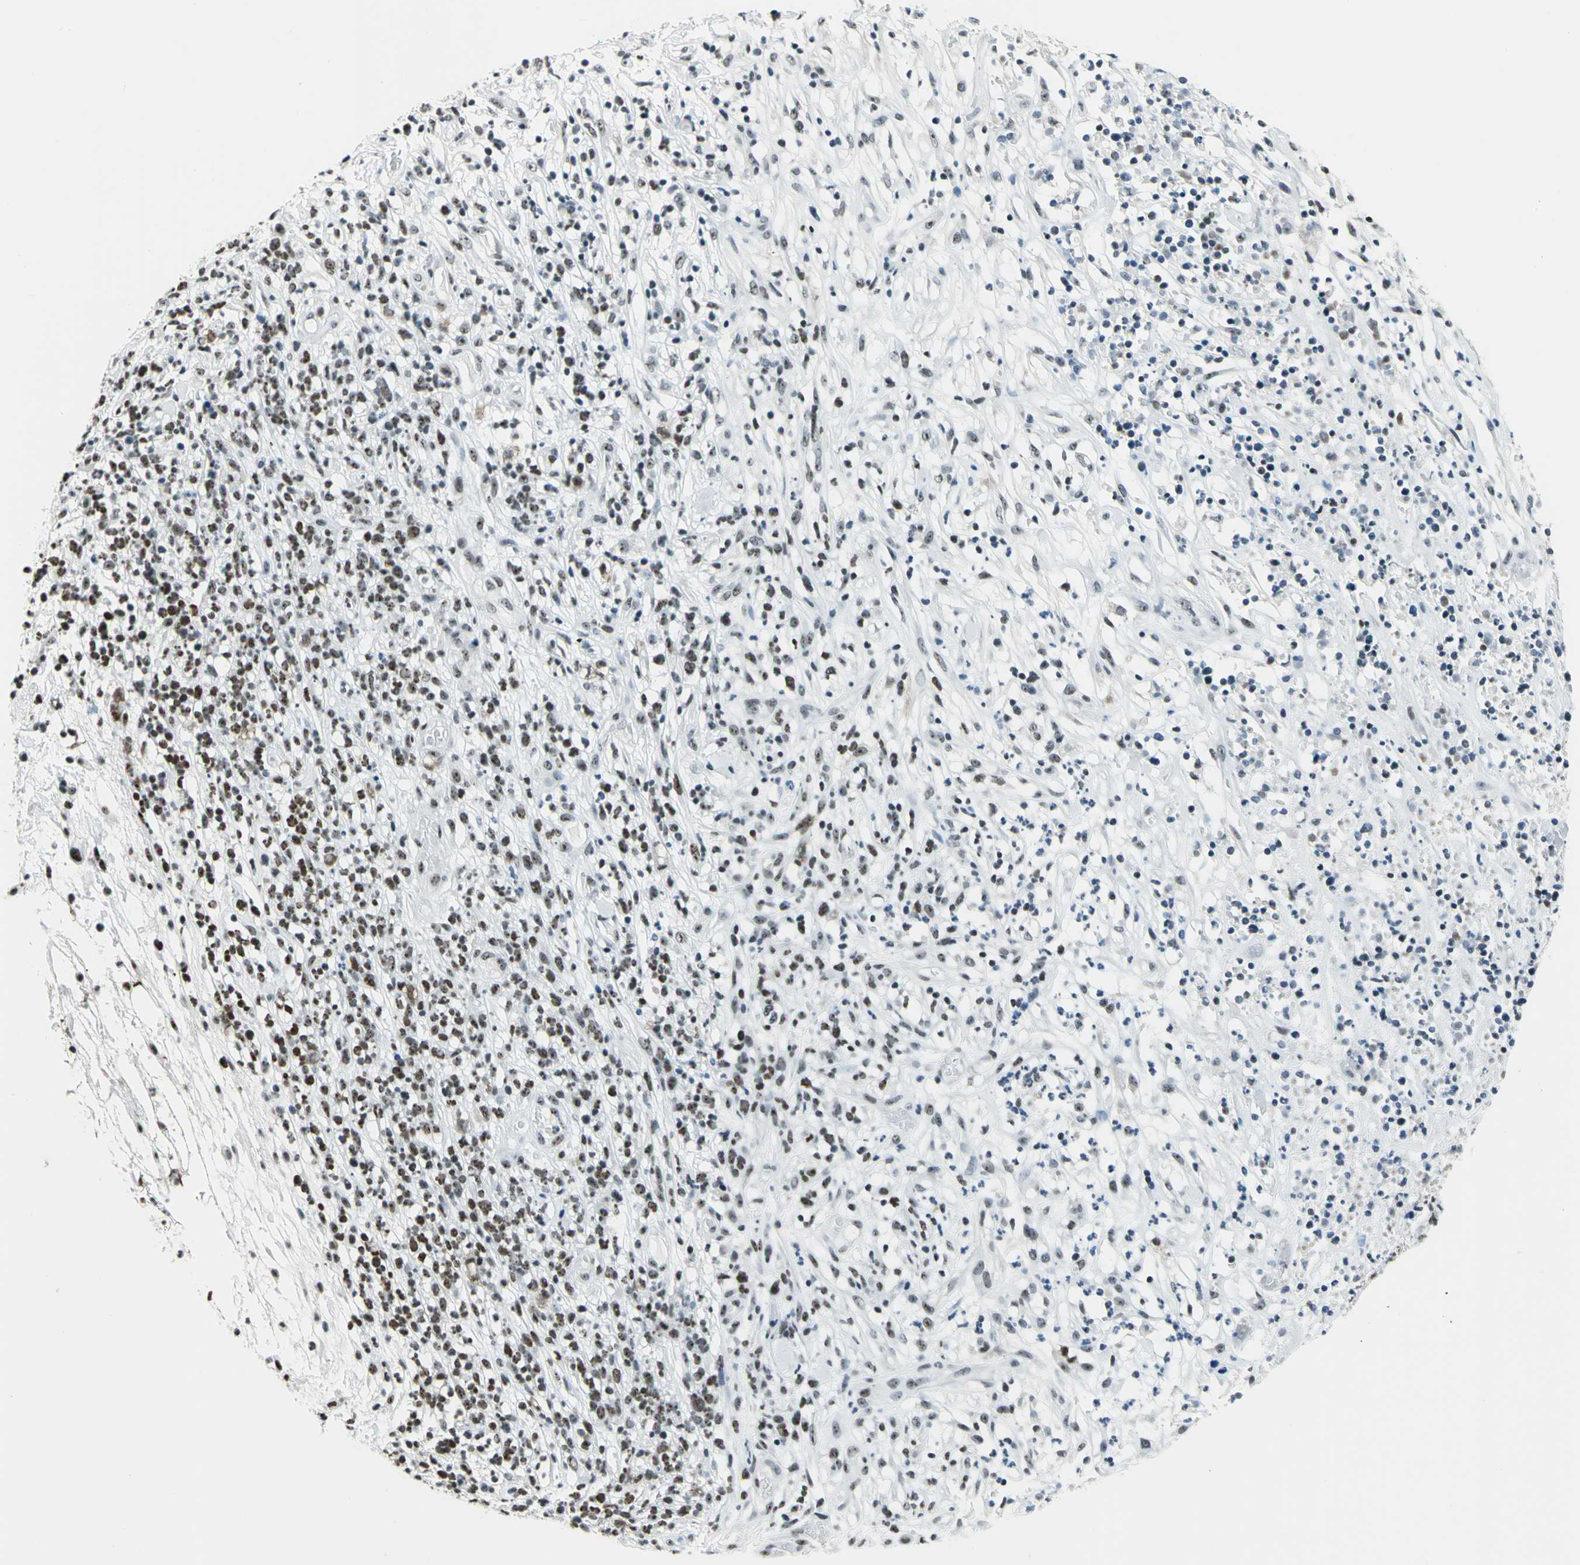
{"staining": {"intensity": "weak", "quantity": "25%-75%", "location": "nuclear"}, "tissue": "lymphoma", "cell_type": "Tumor cells", "image_type": "cancer", "snomed": [{"axis": "morphology", "description": "Malignant lymphoma, non-Hodgkin's type, High grade"}, {"axis": "topography", "description": "Lymph node"}], "caption": "Lymphoma stained for a protein (brown) demonstrates weak nuclear positive staining in approximately 25%-75% of tumor cells.", "gene": "UBTF", "patient": {"sex": "female", "age": 73}}